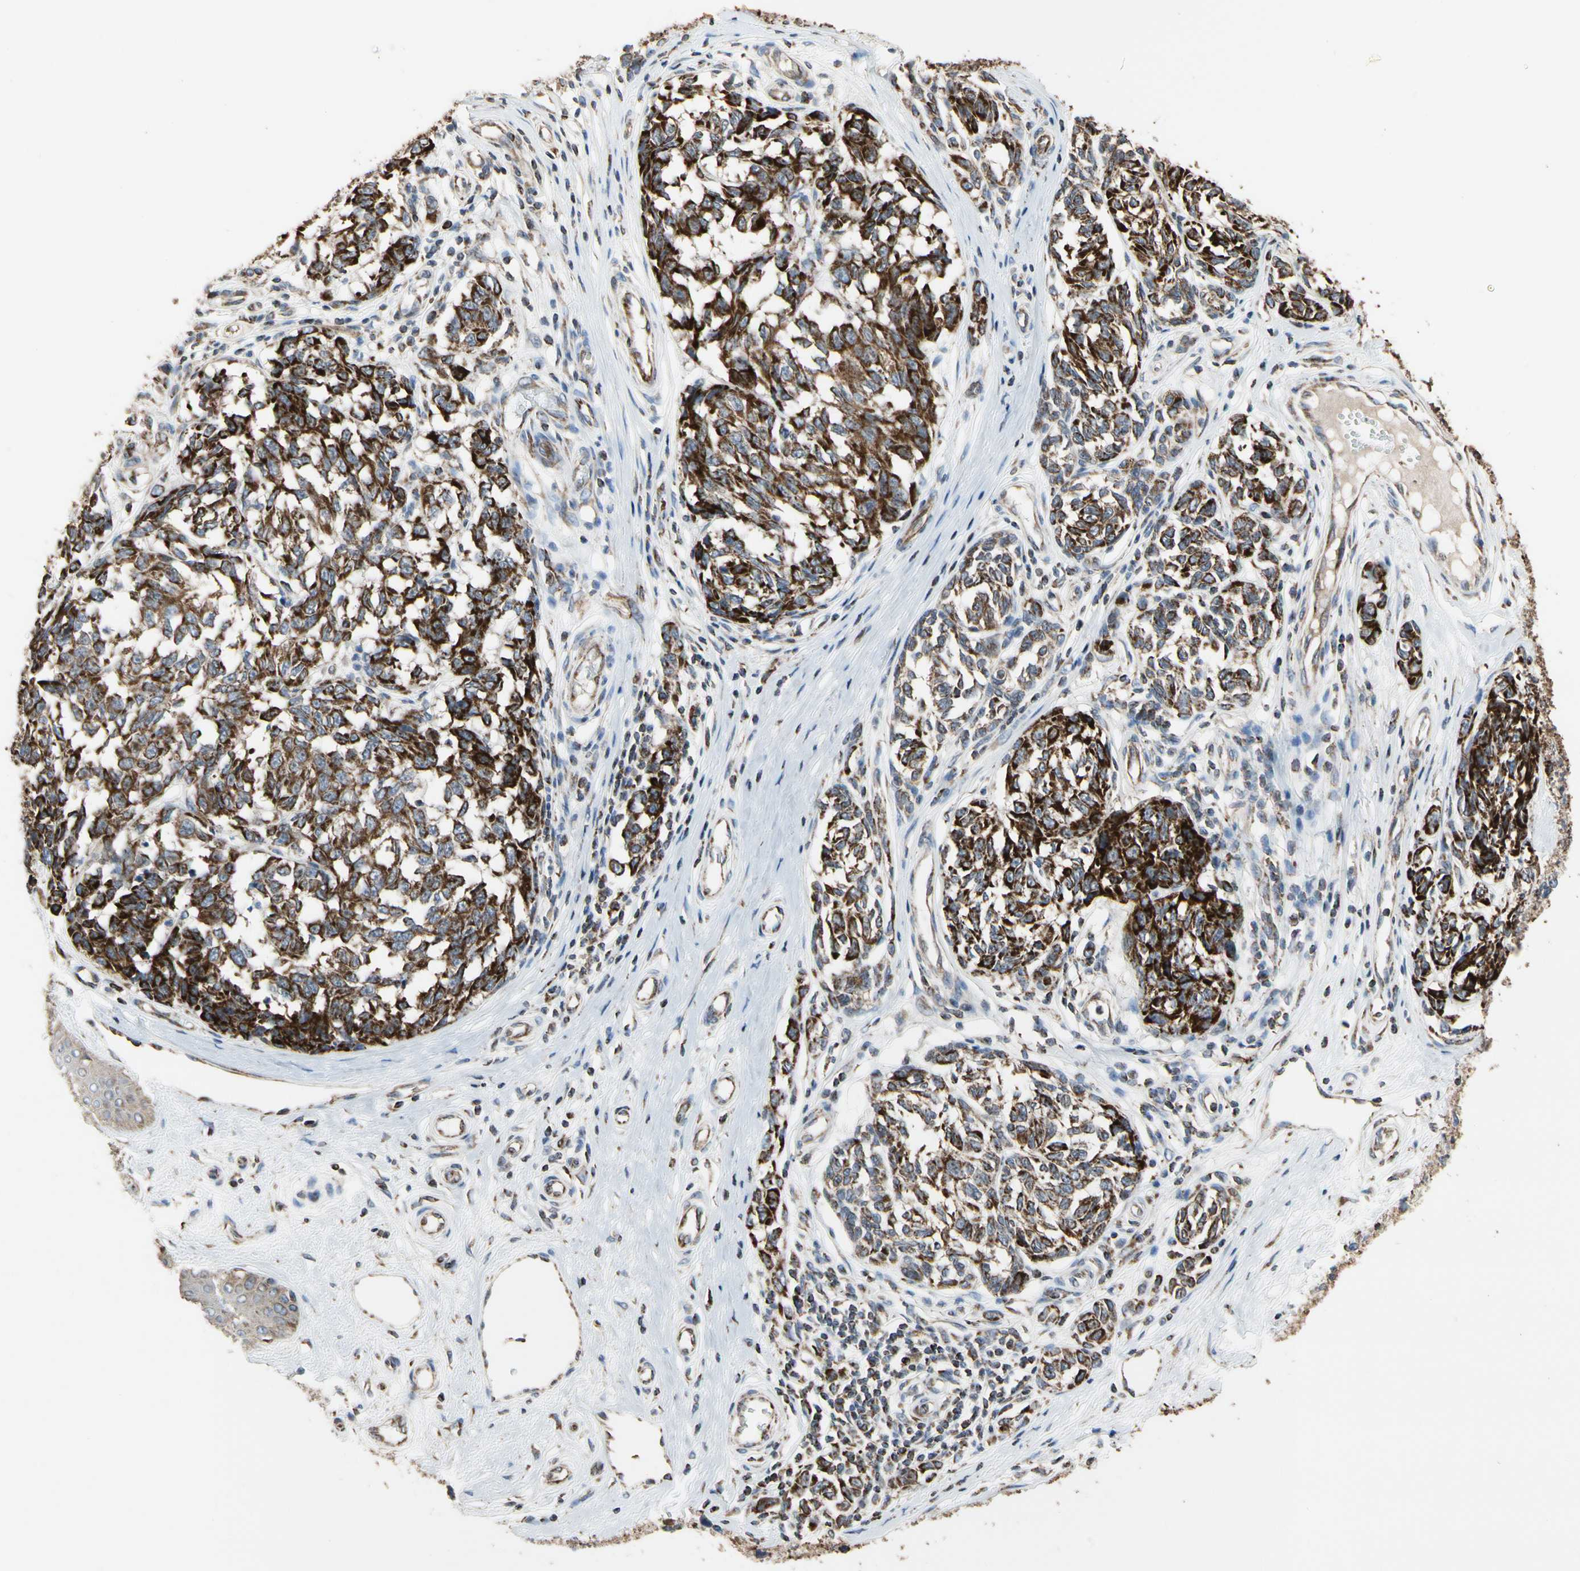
{"staining": {"intensity": "strong", "quantity": "<25%", "location": "cytoplasmic/membranous"}, "tissue": "melanoma", "cell_type": "Tumor cells", "image_type": "cancer", "snomed": [{"axis": "morphology", "description": "Malignant melanoma, NOS"}, {"axis": "topography", "description": "Skin"}], "caption": "Human melanoma stained with a protein marker exhibits strong staining in tumor cells.", "gene": "TUBA1A", "patient": {"sex": "female", "age": 64}}